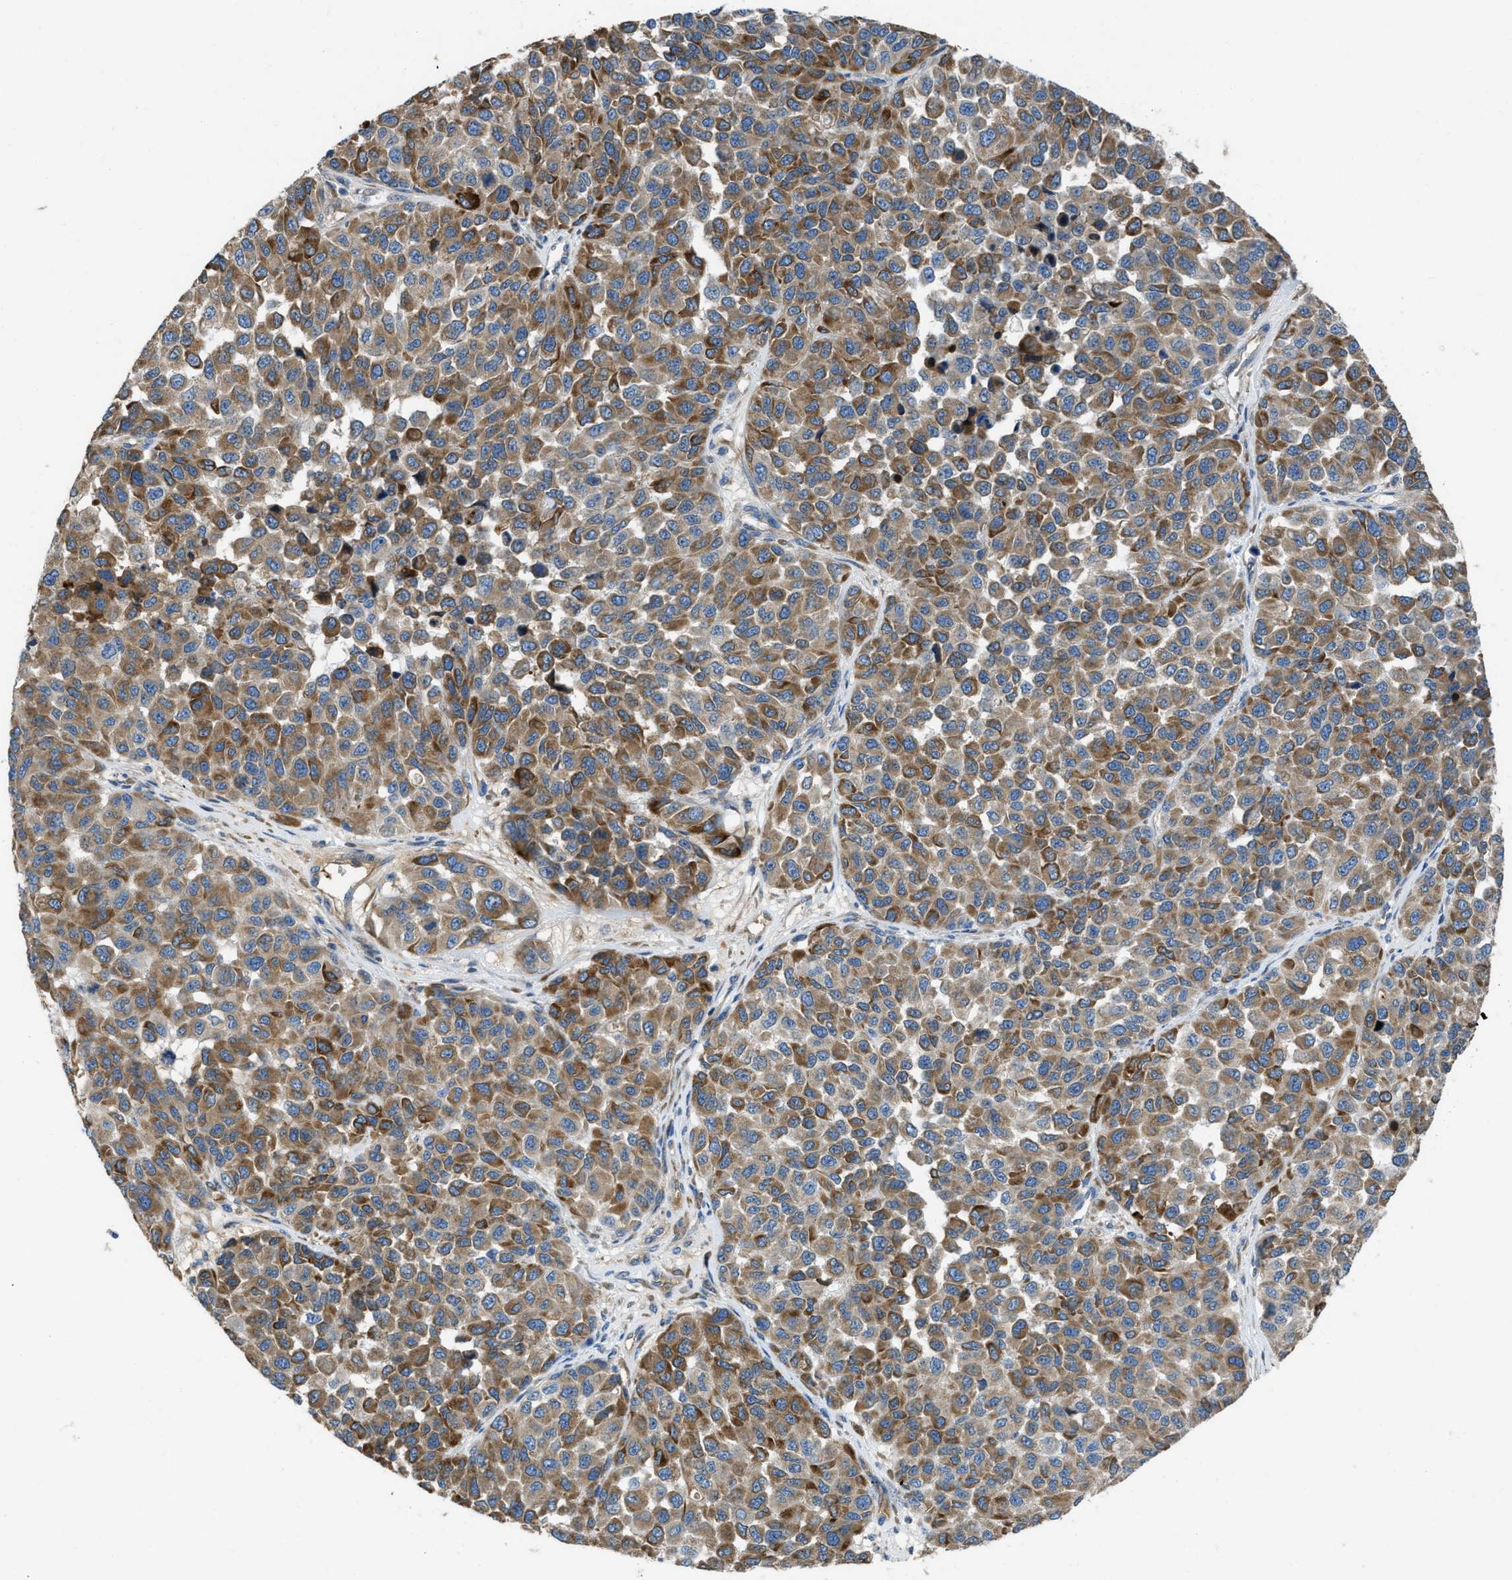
{"staining": {"intensity": "moderate", "quantity": ">75%", "location": "cytoplasmic/membranous"}, "tissue": "melanoma", "cell_type": "Tumor cells", "image_type": "cancer", "snomed": [{"axis": "morphology", "description": "Malignant melanoma, NOS"}, {"axis": "topography", "description": "Skin"}], "caption": "Melanoma stained with a brown dye exhibits moderate cytoplasmic/membranous positive positivity in about >75% of tumor cells.", "gene": "GGCX", "patient": {"sex": "male", "age": 62}}